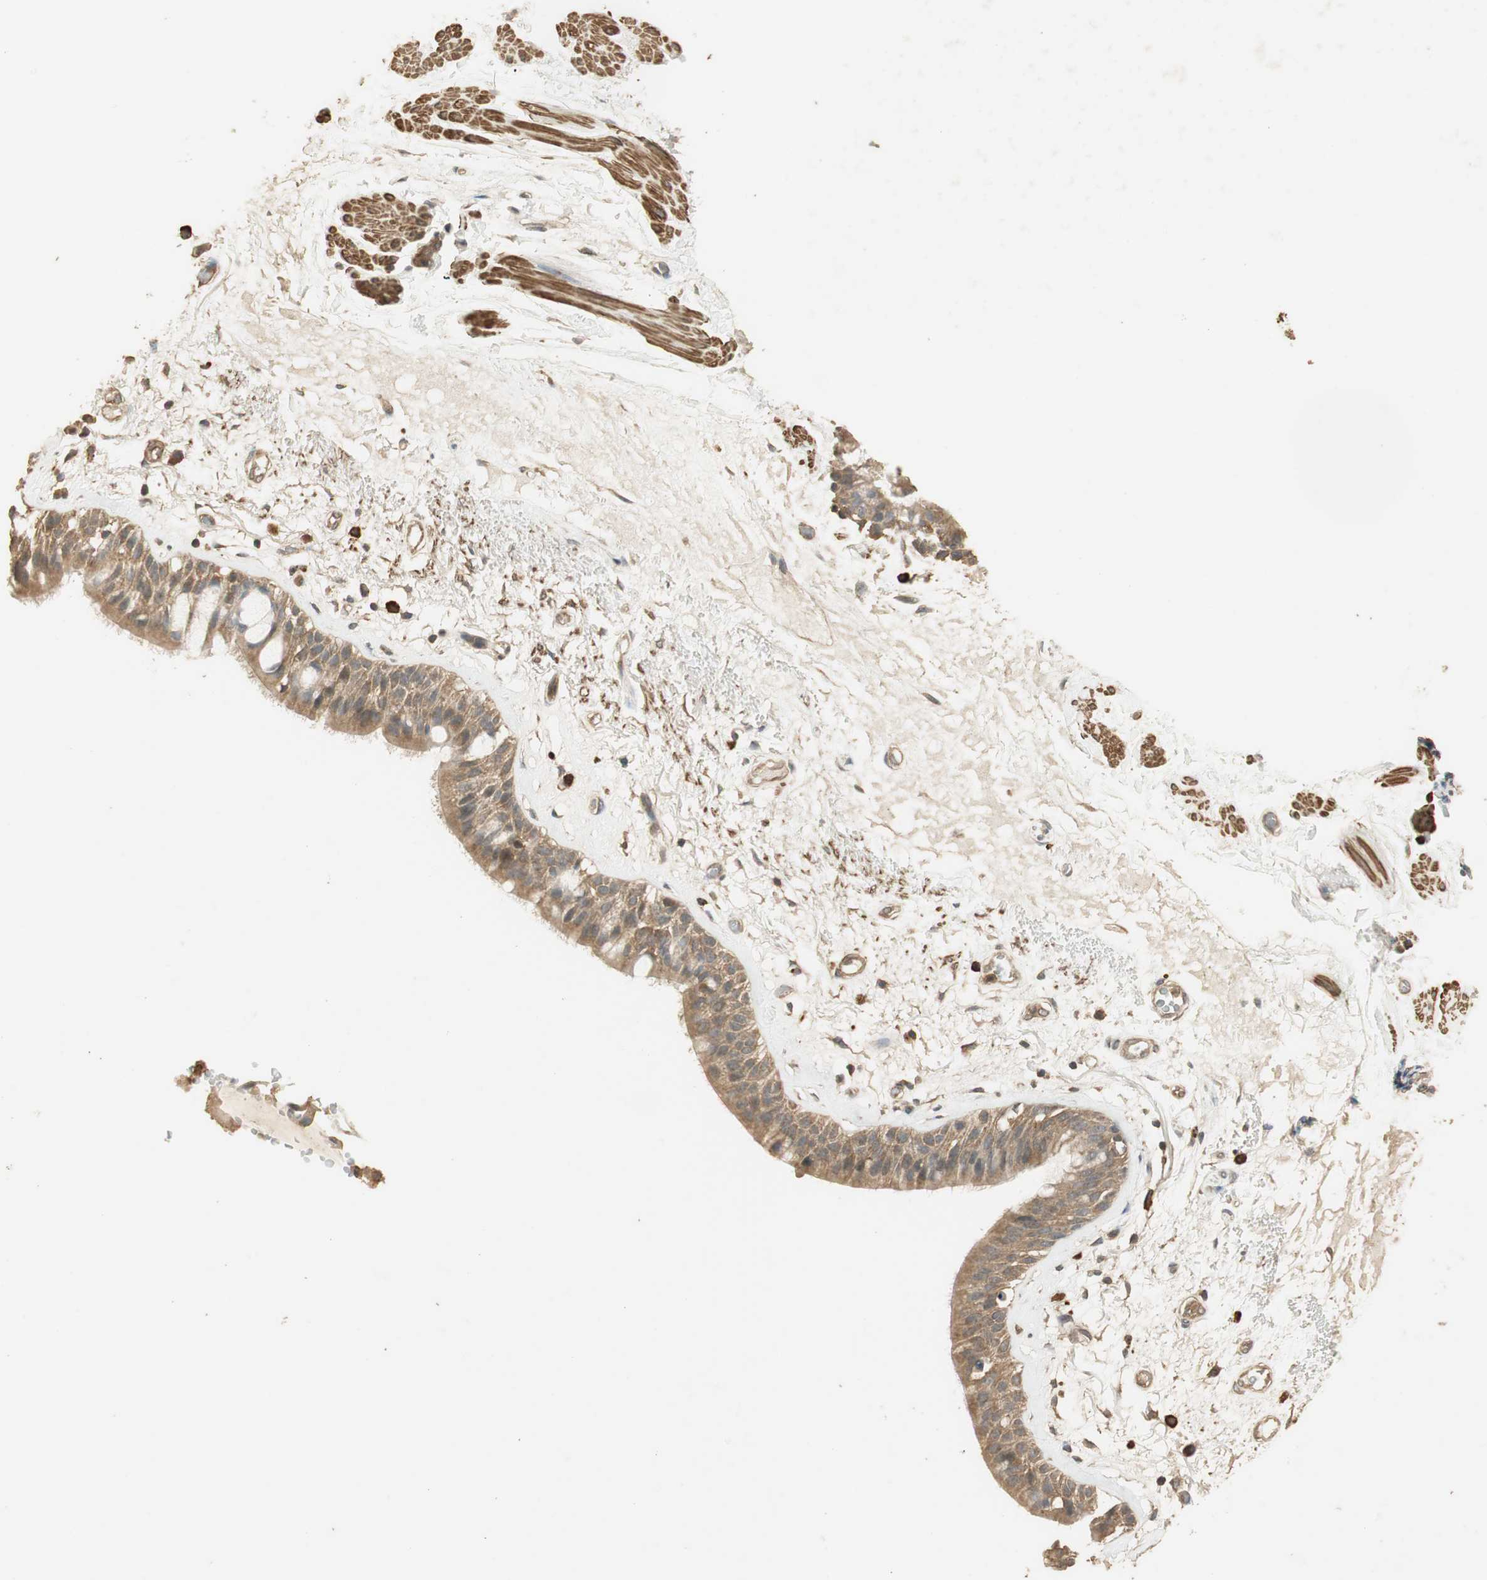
{"staining": {"intensity": "moderate", "quantity": ">75%", "location": "cytoplasmic/membranous"}, "tissue": "bronchus", "cell_type": "Respiratory epithelial cells", "image_type": "normal", "snomed": [{"axis": "morphology", "description": "Normal tissue, NOS"}, {"axis": "topography", "description": "Bronchus"}], "caption": "An IHC micrograph of unremarkable tissue is shown. Protein staining in brown highlights moderate cytoplasmic/membranous positivity in bronchus within respiratory epithelial cells.", "gene": "USP2", "patient": {"sex": "male", "age": 66}}